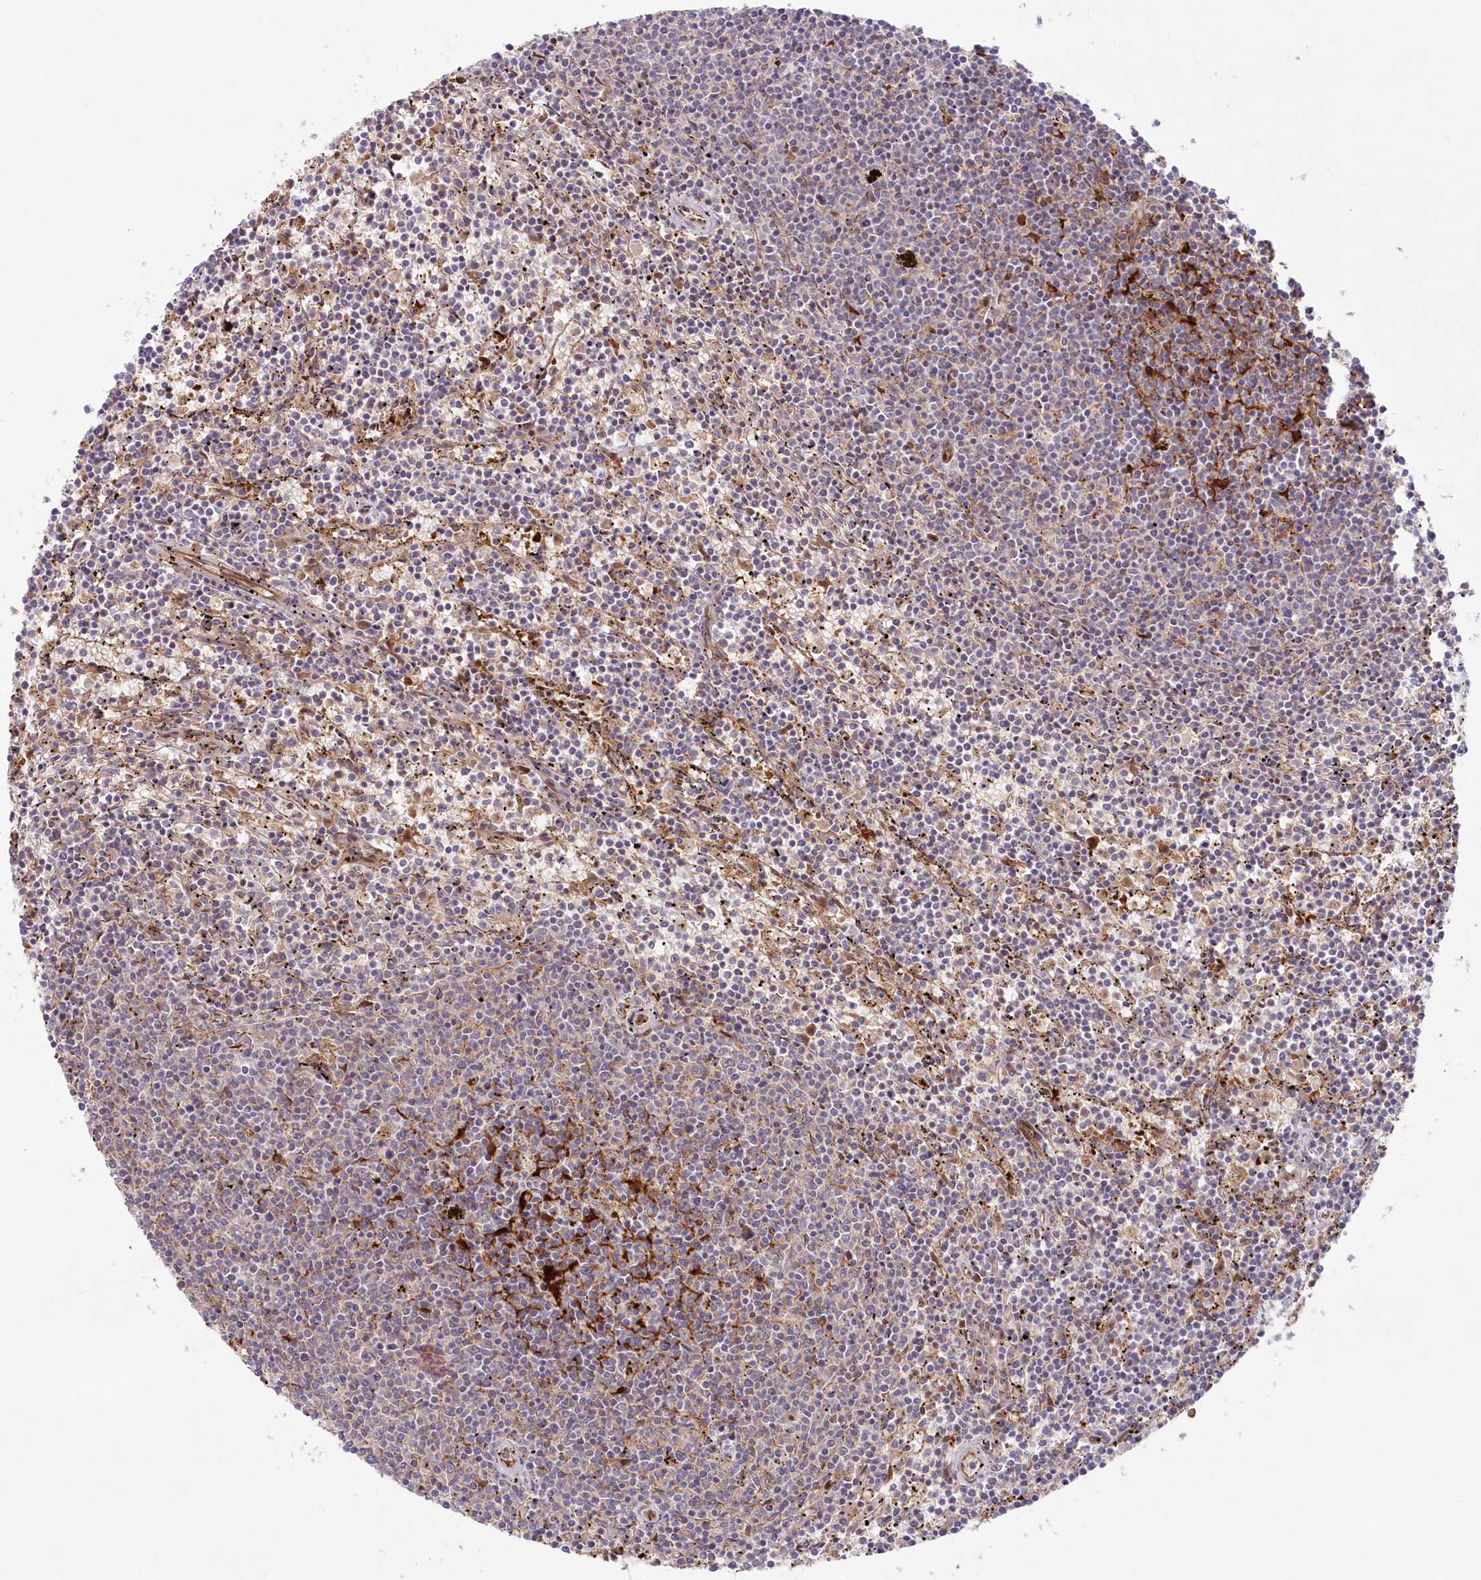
{"staining": {"intensity": "negative", "quantity": "none", "location": "none"}, "tissue": "lymphoma", "cell_type": "Tumor cells", "image_type": "cancer", "snomed": [{"axis": "morphology", "description": "Malignant lymphoma, non-Hodgkin's type, Low grade"}, {"axis": "topography", "description": "Spleen"}], "caption": "An immunohistochemistry photomicrograph of lymphoma is shown. There is no staining in tumor cells of lymphoma.", "gene": "GBE1", "patient": {"sex": "female", "age": 50}}